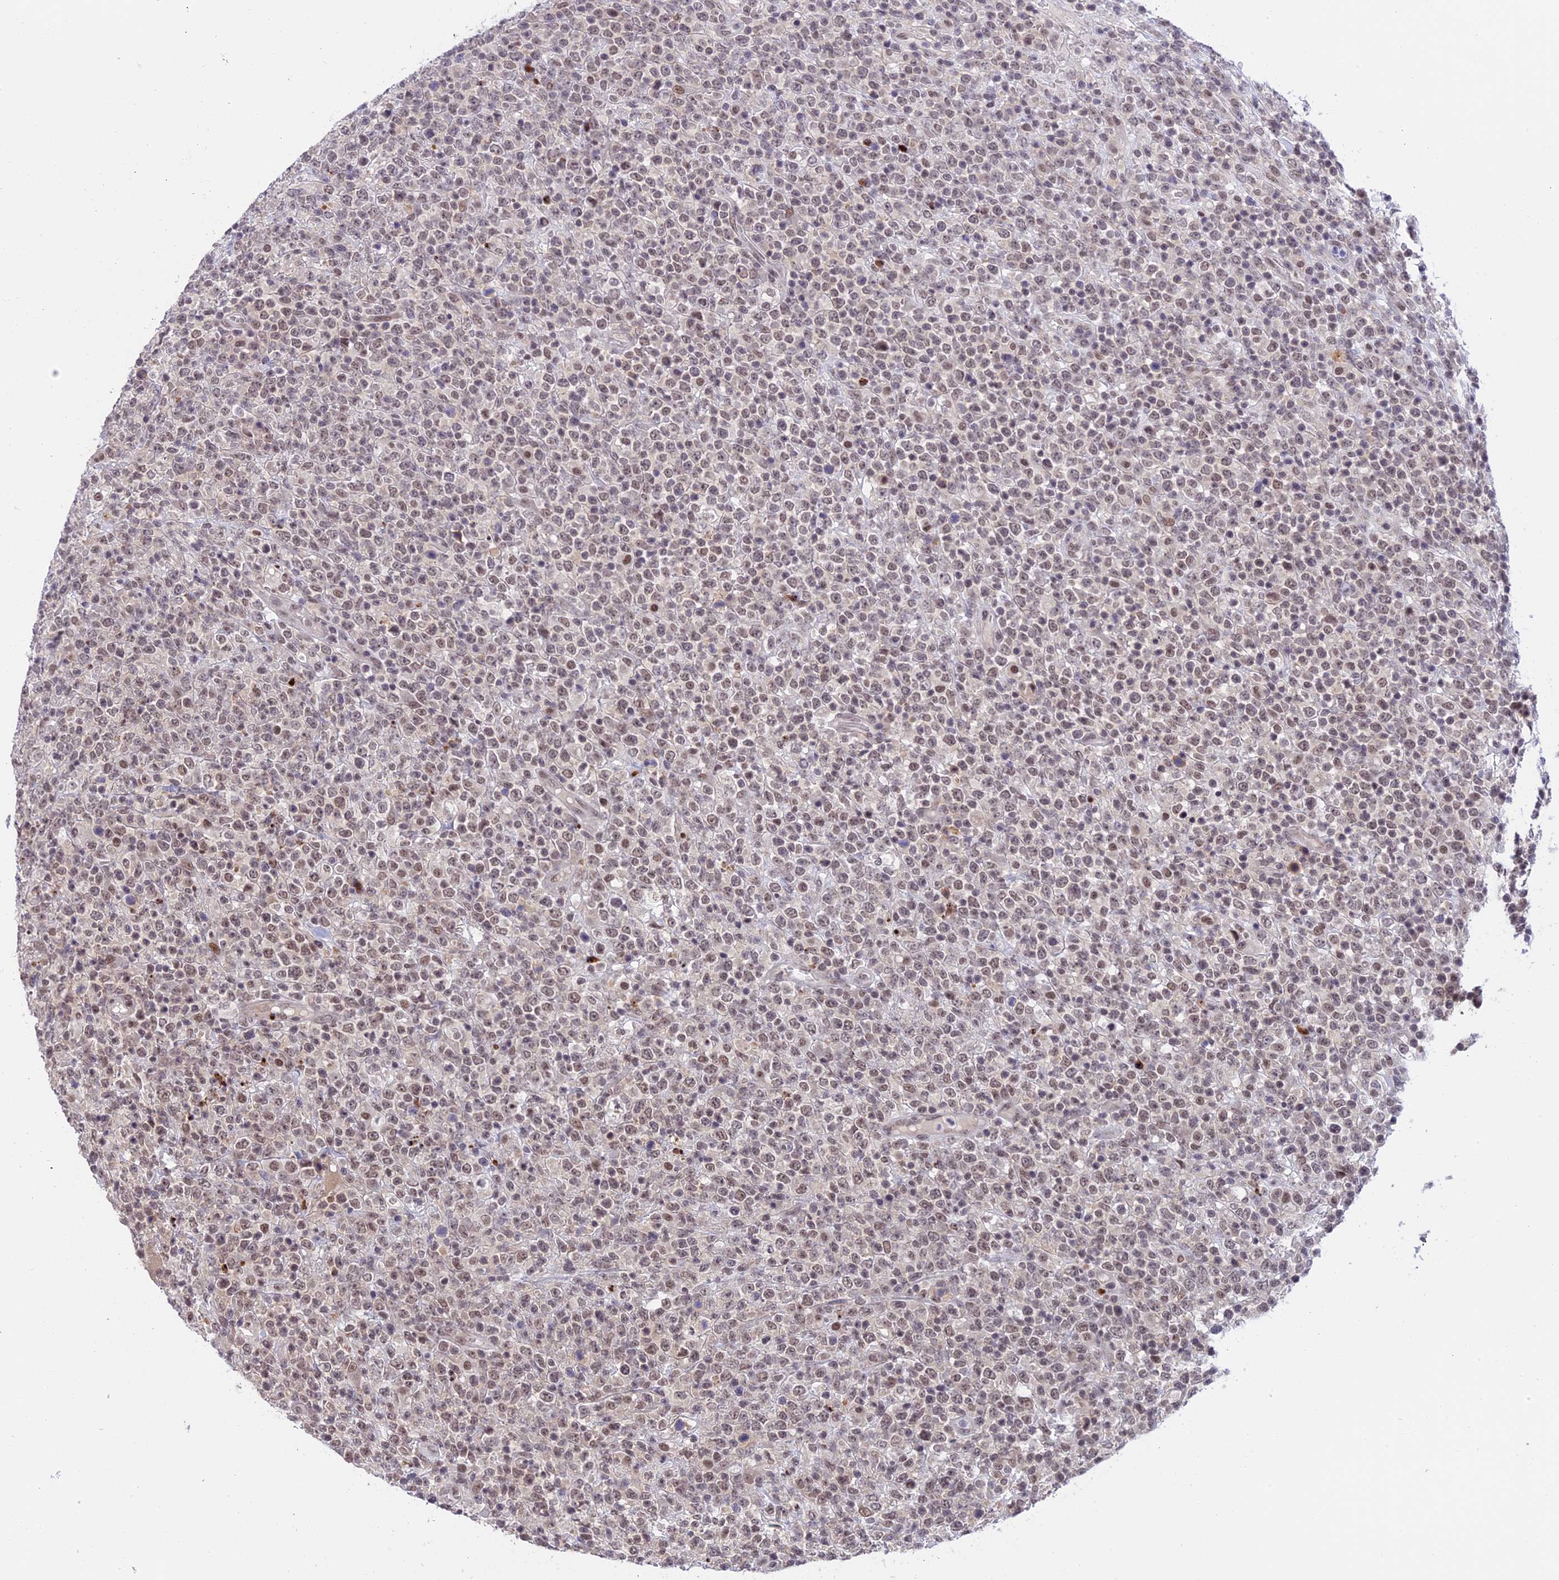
{"staining": {"intensity": "weak", "quantity": ">75%", "location": "nuclear"}, "tissue": "lymphoma", "cell_type": "Tumor cells", "image_type": "cancer", "snomed": [{"axis": "morphology", "description": "Malignant lymphoma, non-Hodgkin's type, High grade"}, {"axis": "topography", "description": "Colon"}], "caption": "Tumor cells display low levels of weak nuclear positivity in approximately >75% of cells in human lymphoma.", "gene": "POLR2C", "patient": {"sex": "female", "age": 53}}